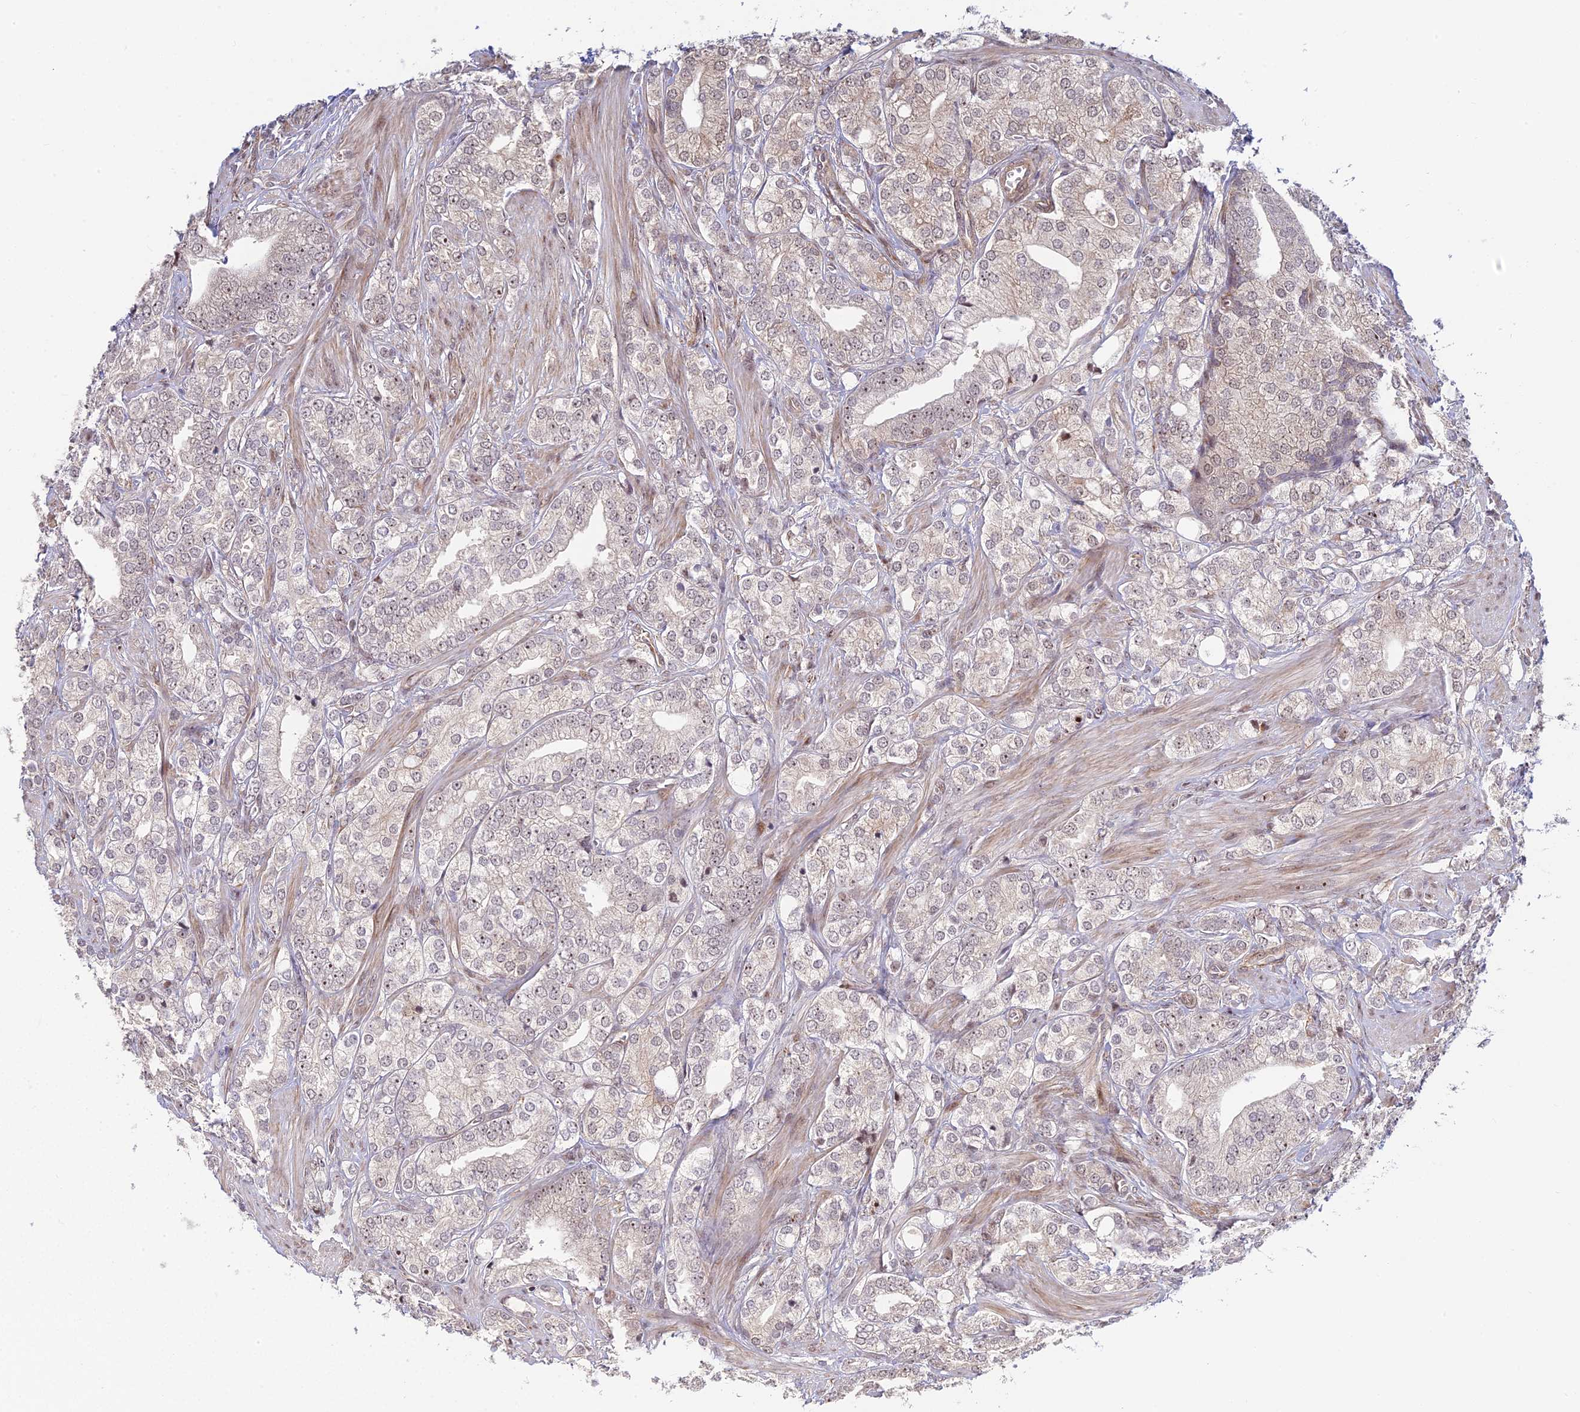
{"staining": {"intensity": "weak", "quantity": "<25%", "location": "cytoplasmic/membranous,nuclear"}, "tissue": "prostate cancer", "cell_type": "Tumor cells", "image_type": "cancer", "snomed": [{"axis": "morphology", "description": "Adenocarcinoma, High grade"}, {"axis": "topography", "description": "Prostate"}], "caption": "Tumor cells show no significant staining in prostate adenocarcinoma (high-grade).", "gene": "UFSP2", "patient": {"sex": "male", "age": 50}}